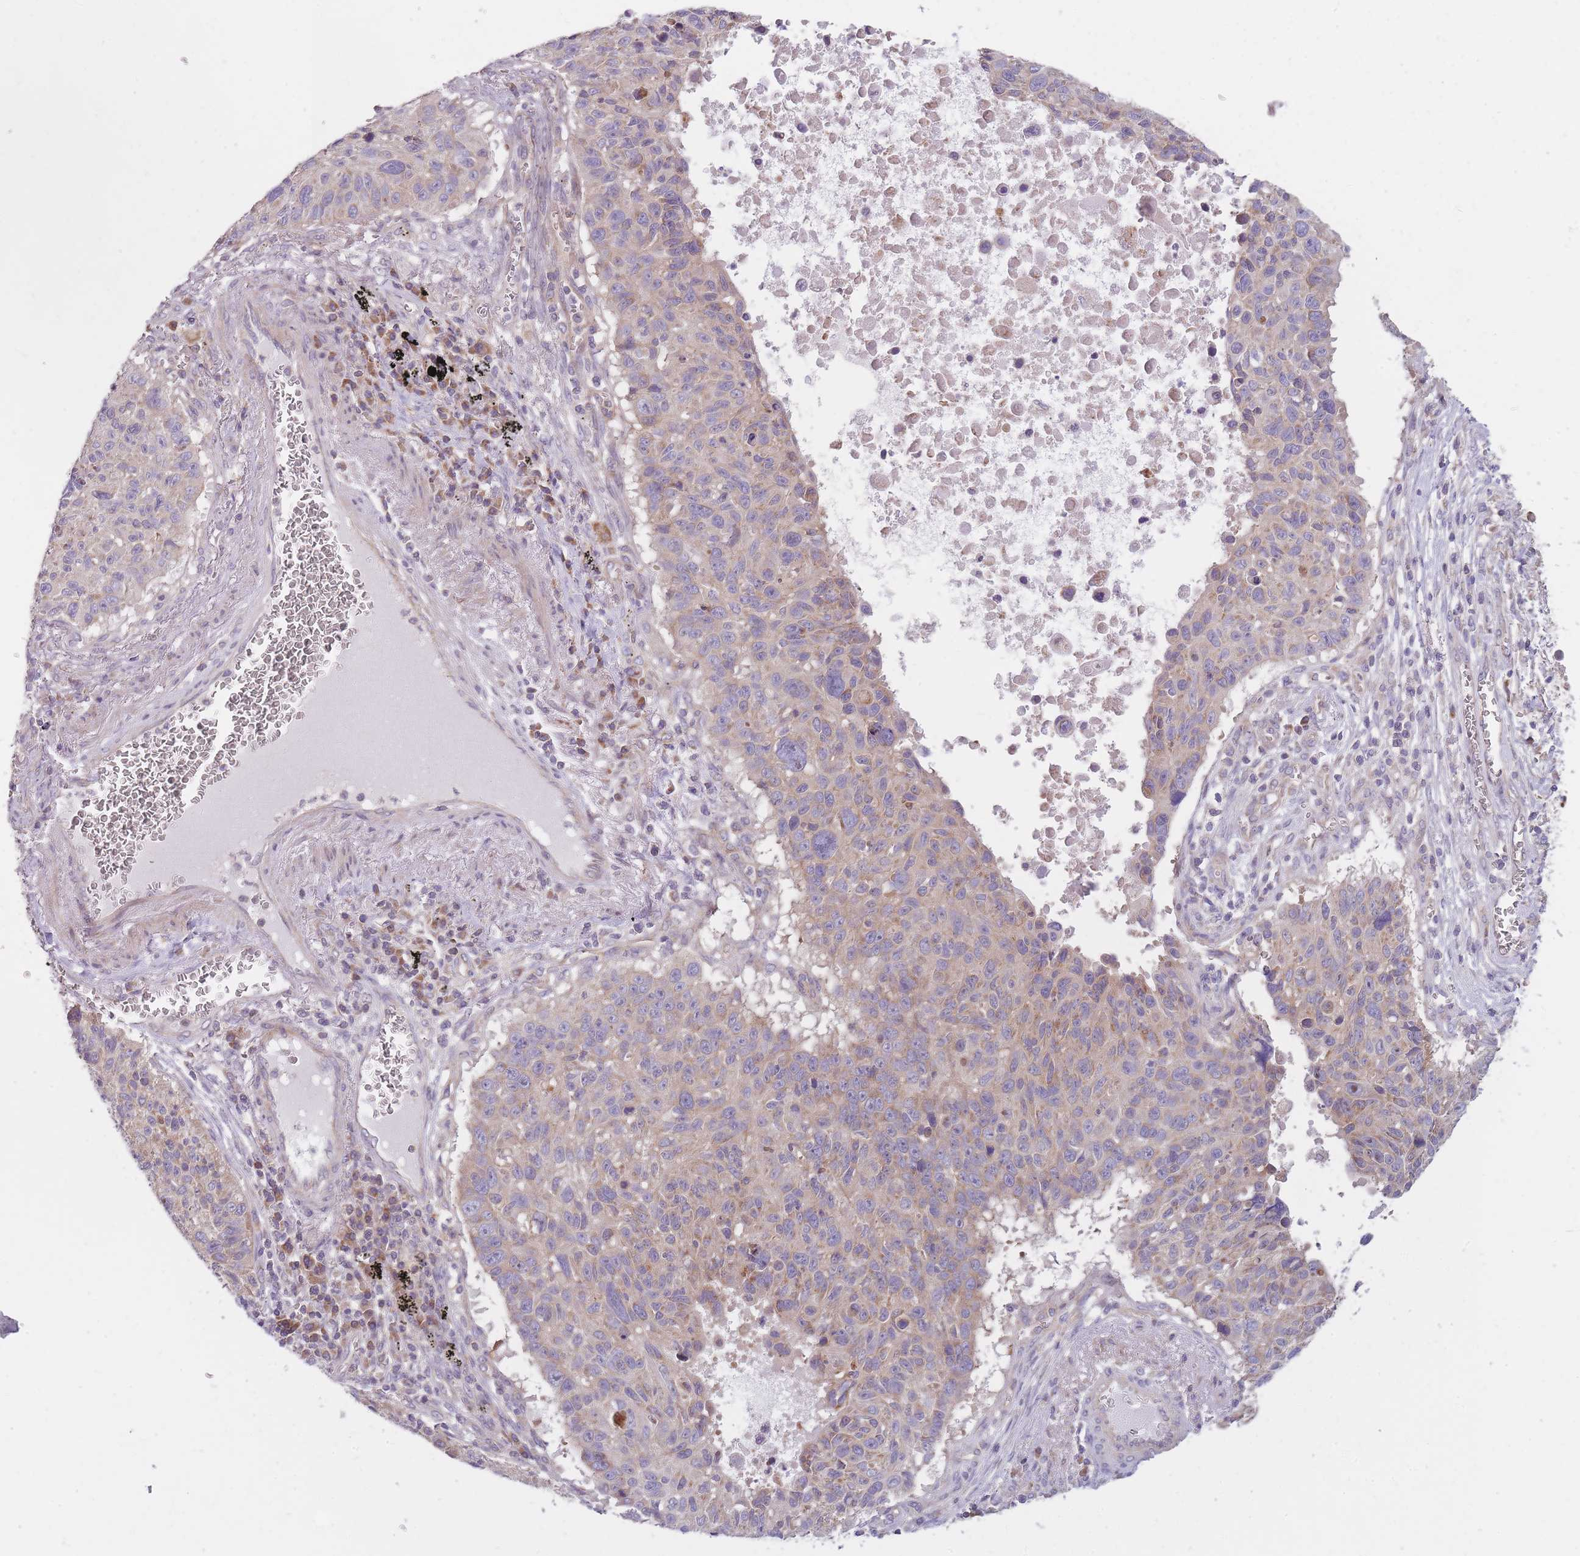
{"staining": {"intensity": "weak", "quantity": "25%-75%", "location": "cytoplasmic/membranous"}, "tissue": "lung cancer", "cell_type": "Tumor cells", "image_type": "cancer", "snomed": [{"axis": "morphology", "description": "Squamous cell carcinoma, NOS"}, {"axis": "topography", "description": "Lung"}], "caption": "Immunohistochemical staining of squamous cell carcinoma (lung) demonstrates low levels of weak cytoplasmic/membranous expression in approximately 25%-75% of tumor cells.", "gene": "NDUFA9", "patient": {"sex": "male", "age": 66}}